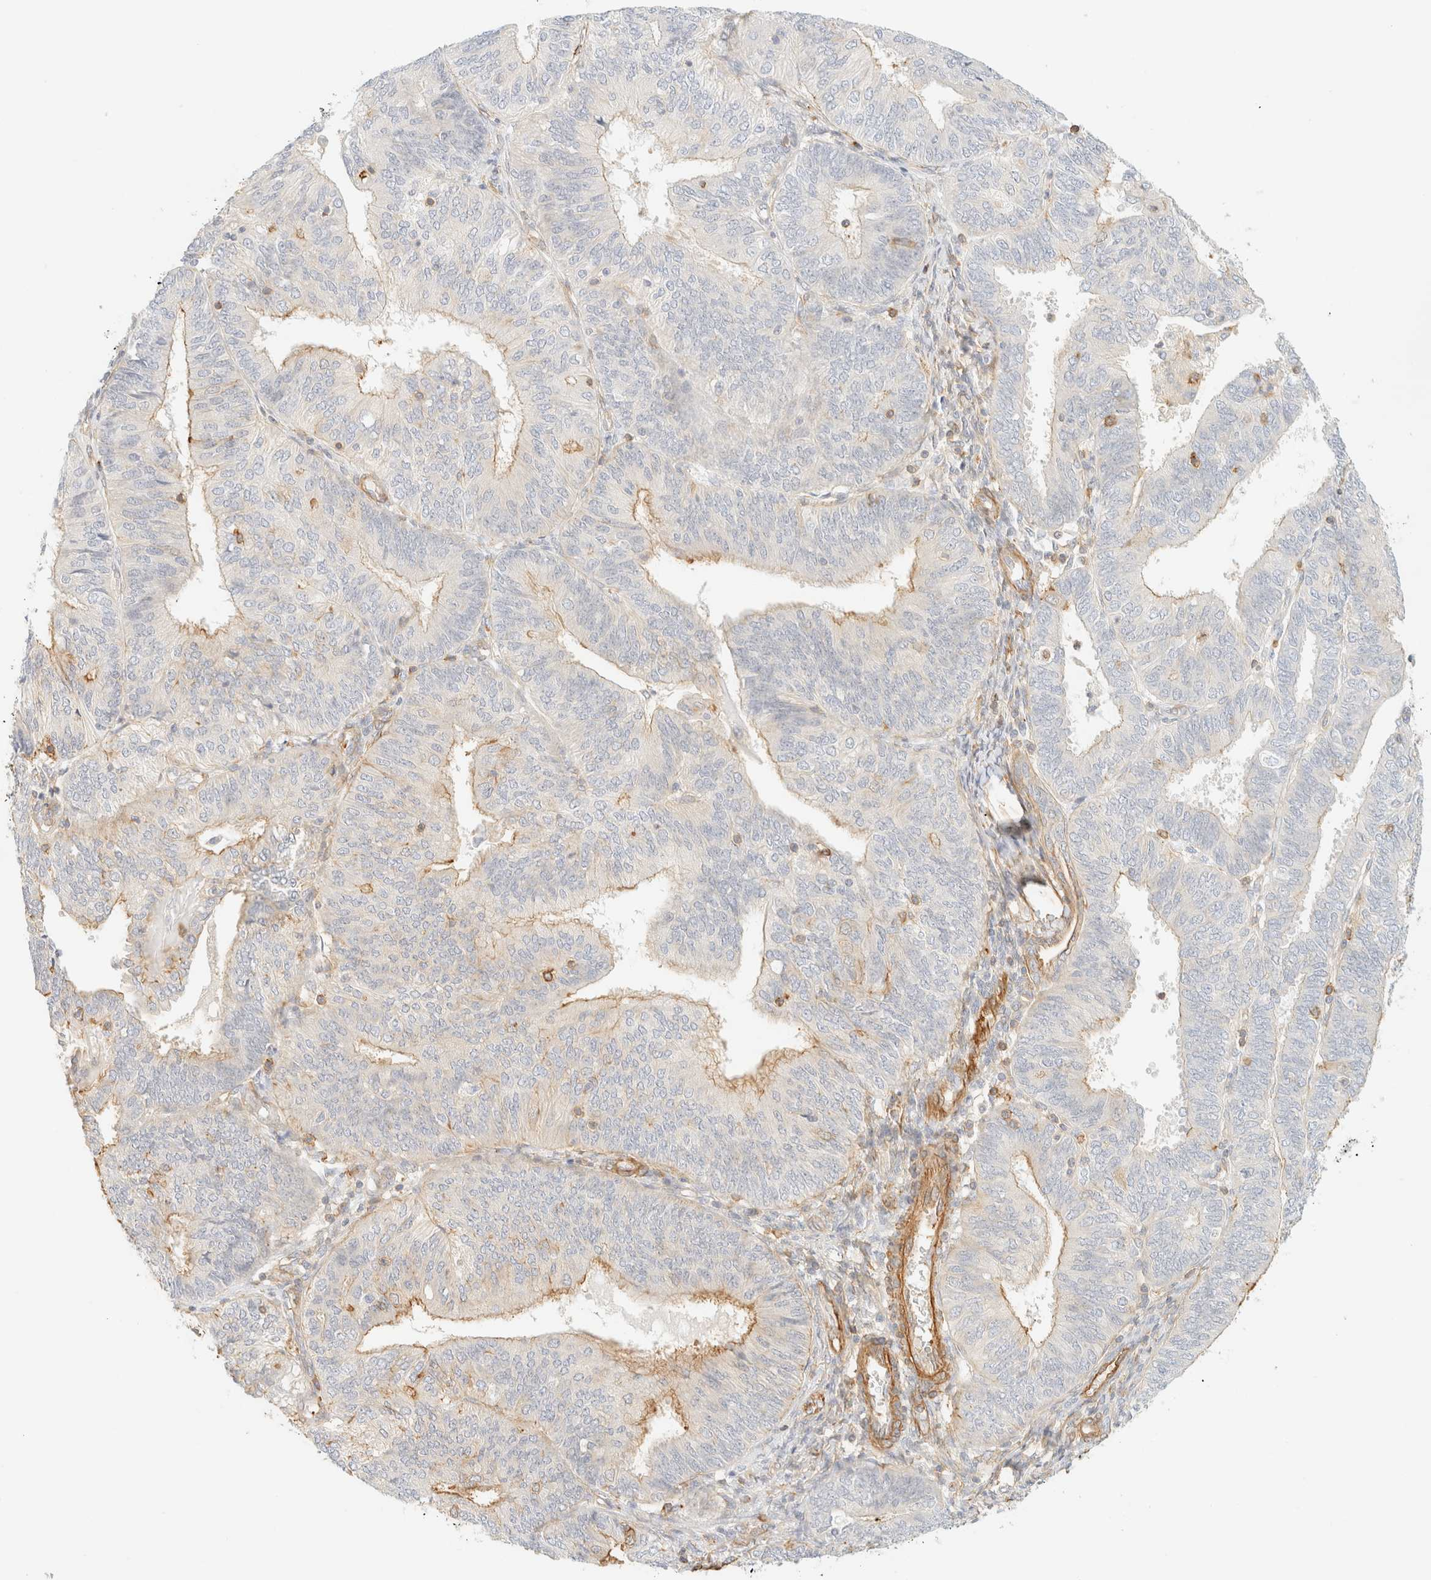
{"staining": {"intensity": "moderate", "quantity": "25%-75%", "location": "cytoplasmic/membranous"}, "tissue": "endometrial cancer", "cell_type": "Tumor cells", "image_type": "cancer", "snomed": [{"axis": "morphology", "description": "Adenocarcinoma, NOS"}, {"axis": "topography", "description": "Endometrium"}], "caption": "Protein staining exhibits moderate cytoplasmic/membranous positivity in approximately 25%-75% of tumor cells in endometrial cancer.", "gene": "OTOP2", "patient": {"sex": "female", "age": 58}}